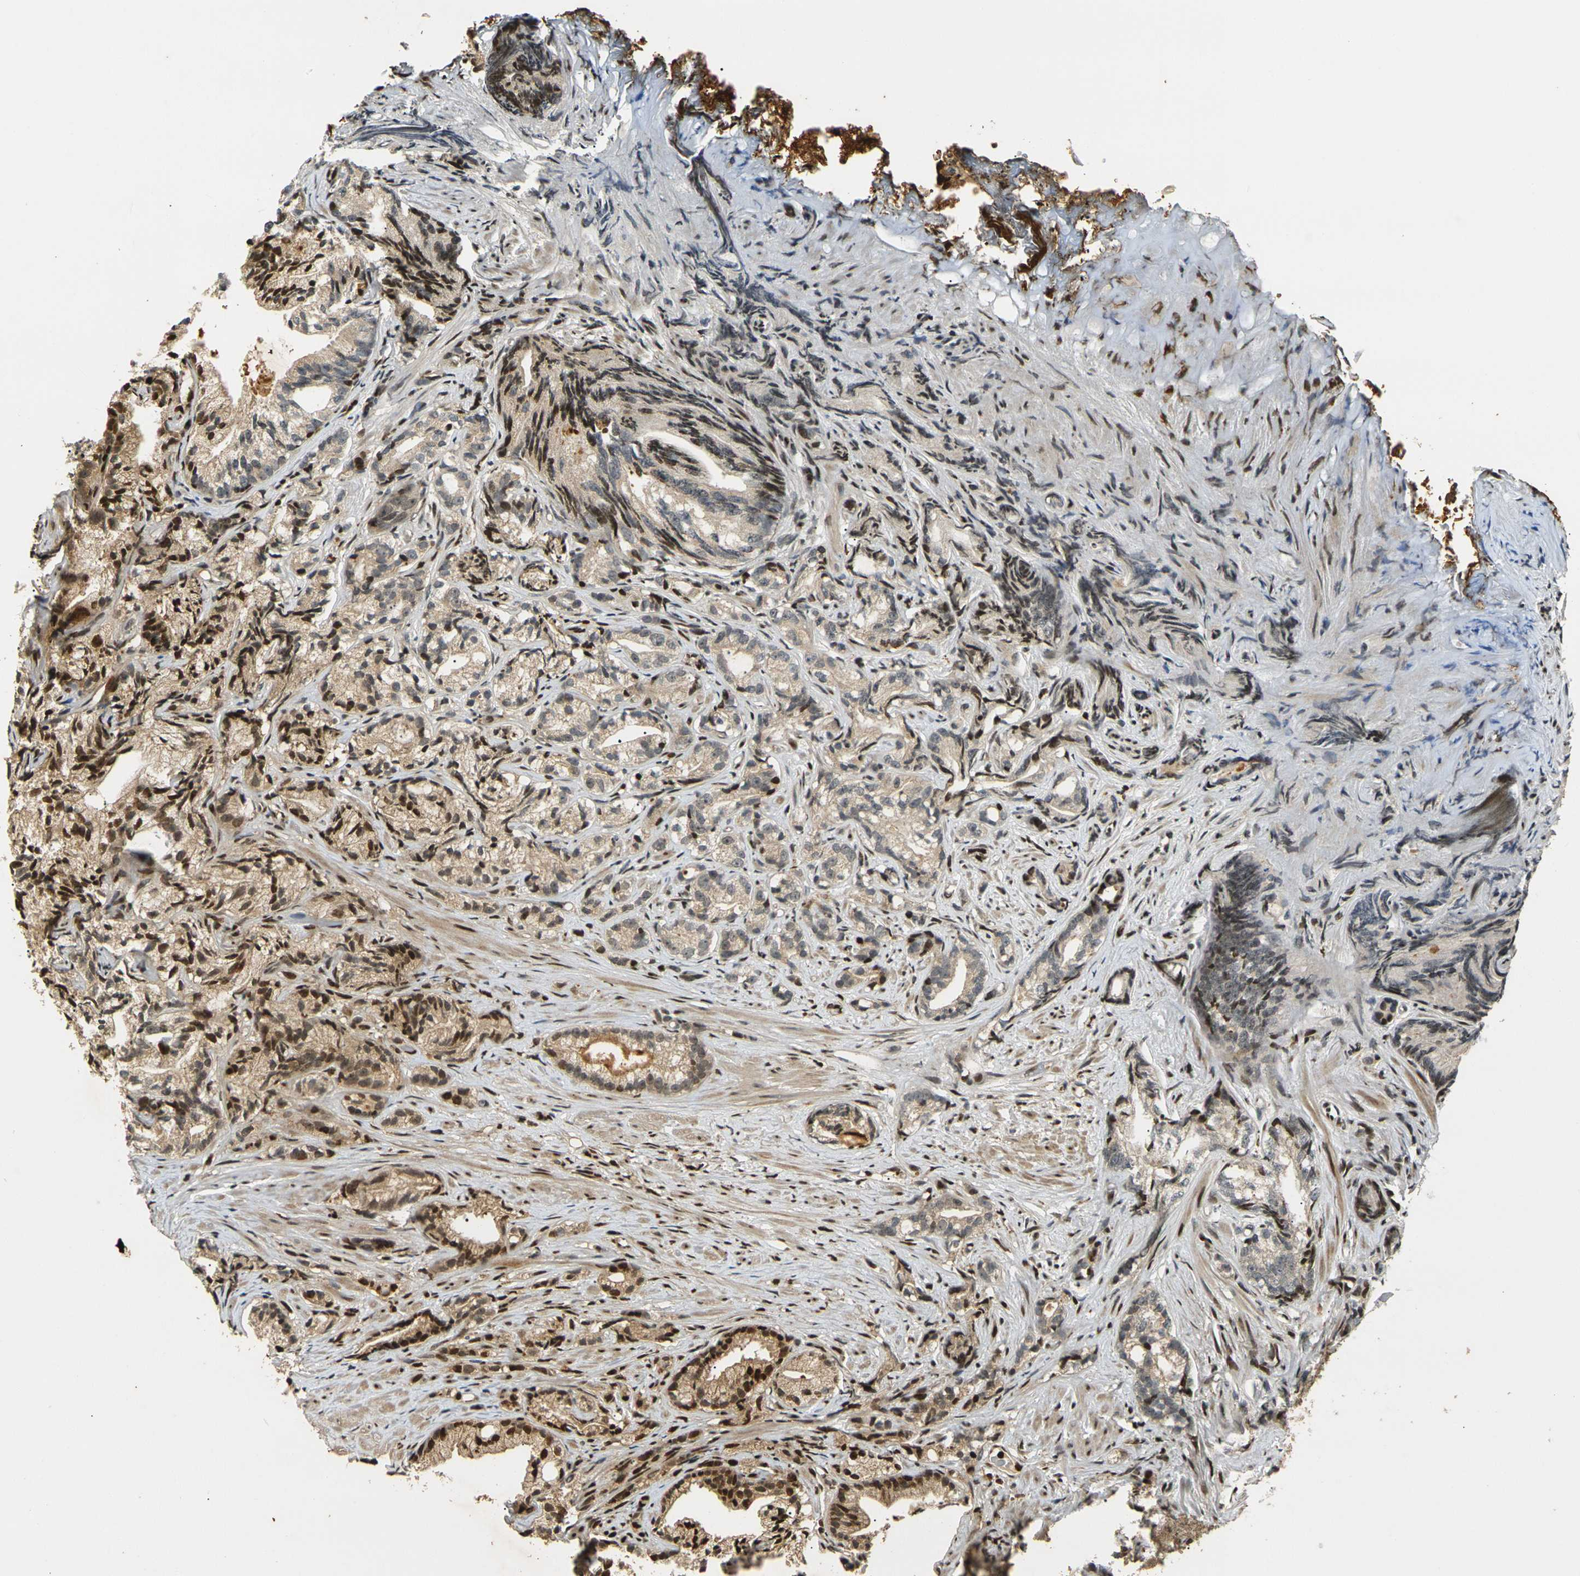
{"staining": {"intensity": "strong", "quantity": ">75%", "location": "cytoplasmic/membranous,nuclear"}, "tissue": "prostate cancer", "cell_type": "Tumor cells", "image_type": "cancer", "snomed": [{"axis": "morphology", "description": "Adenocarcinoma, Low grade"}, {"axis": "topography", "description": "Prostate"}], "caption": "Tumor cells reveal high levels of strong cytoplasmic/membranous and nuclear staining in approximately >75% of cells in human prostate cancer (adenocarcinoma (low-grade)). Using DAB (brown) and hematoxylin (blue) stains, captured at high magnification using brightfield microscopy.", "gene": "ACTL6A", "patient": {"sex": "male", "age": 89}}